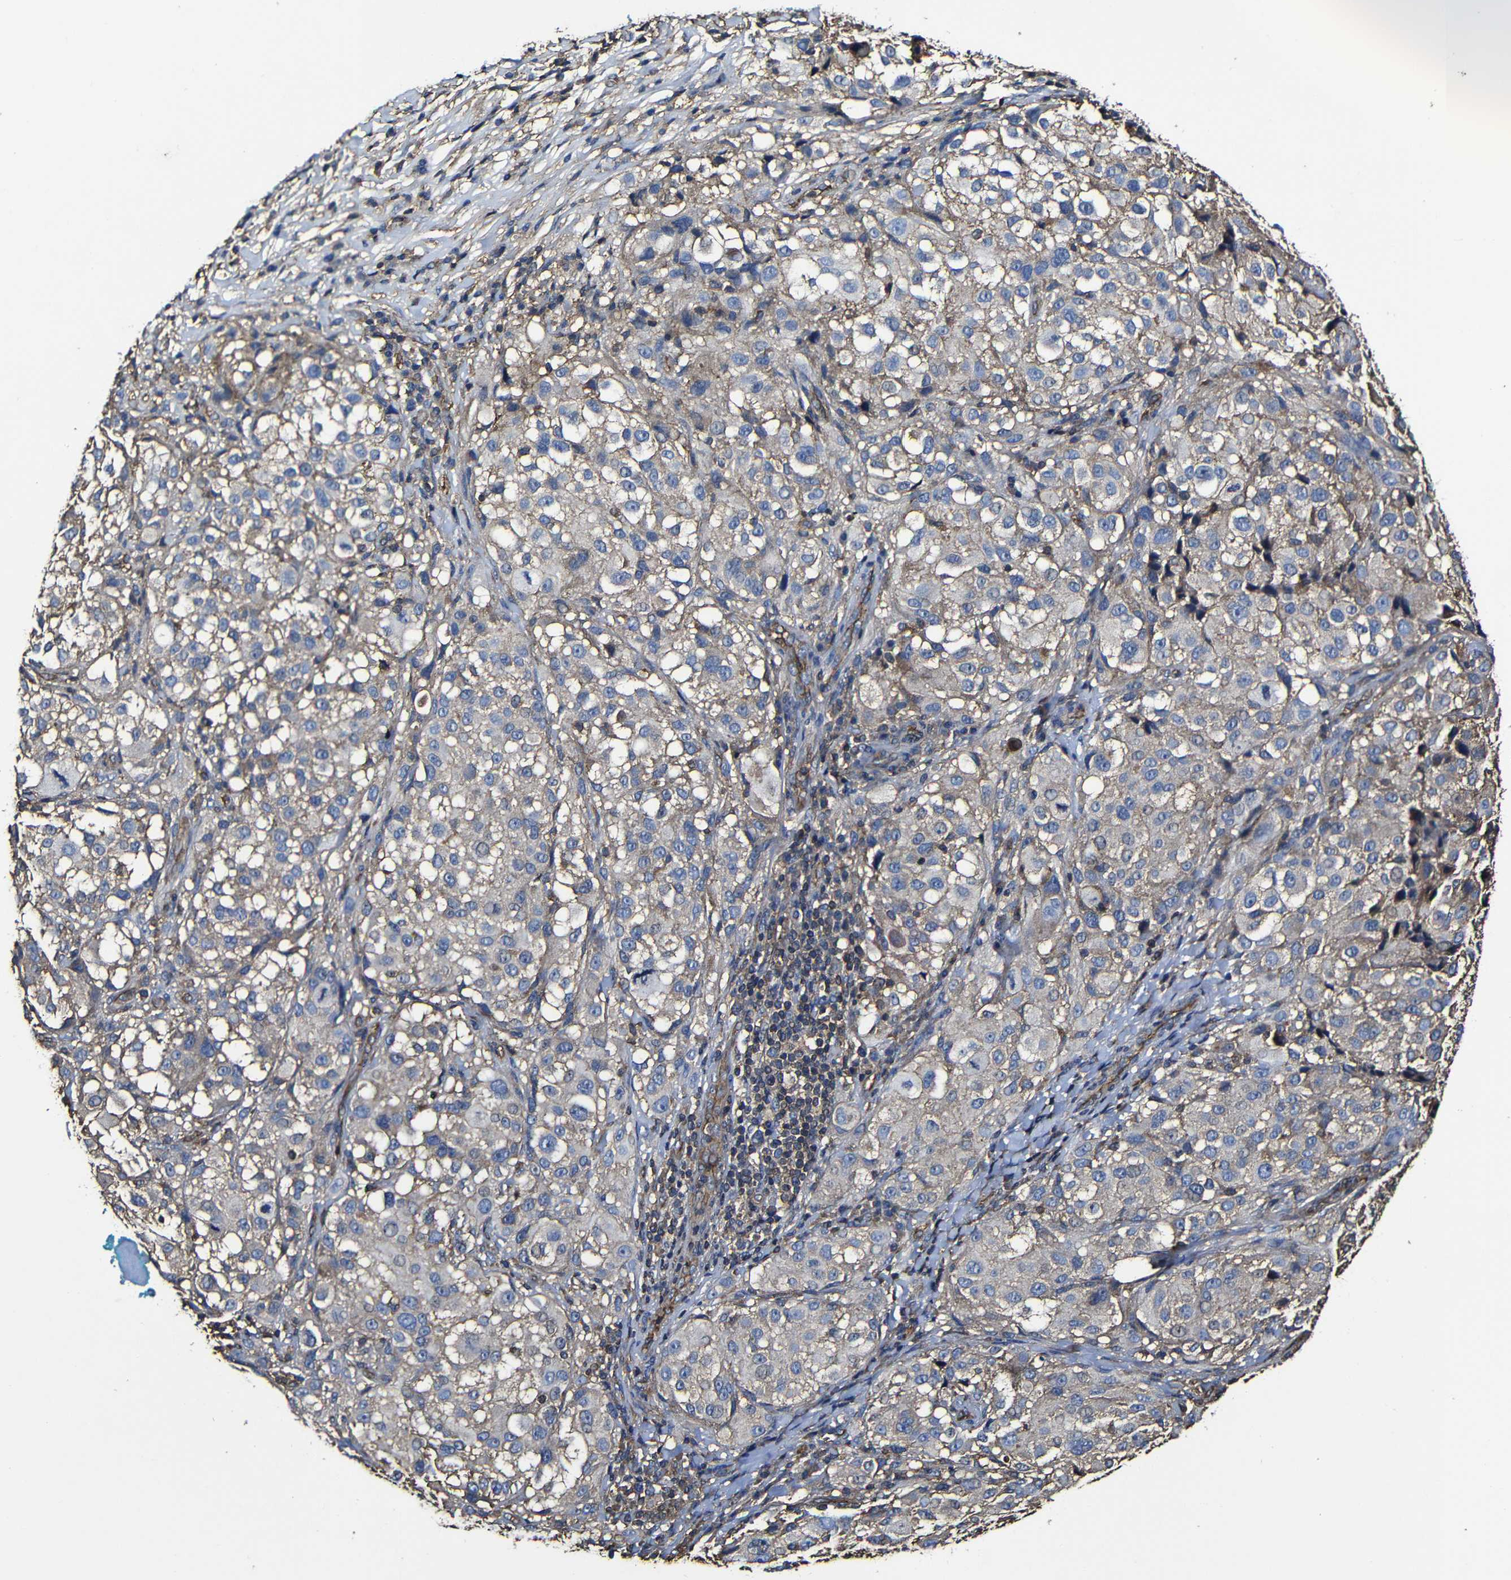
{"staining": {"intensity": "weak", "quantity": "25%-75%", "location": "cytoplasmic/membranous"}, "tissue": "melanoma", "cell_type": "Tumor cells", "image_type": "cancer", "snomed": [{"axis": "morphology", "description": "Necrosis, NOS"}, {"axis": "morphology", "description": "Malignant melanoma, NOS"}, {"axis": "topography", "description": "Skin"}], "caption": "This micrograph reveals immunohistochemistry staining of human malignant melanoma, with low weak cytoplasmic/membranous positivity in approximately 25%-75% of tumor cells.", "gene": "MSN", "patient": {"sex": "female", "age": 87}}